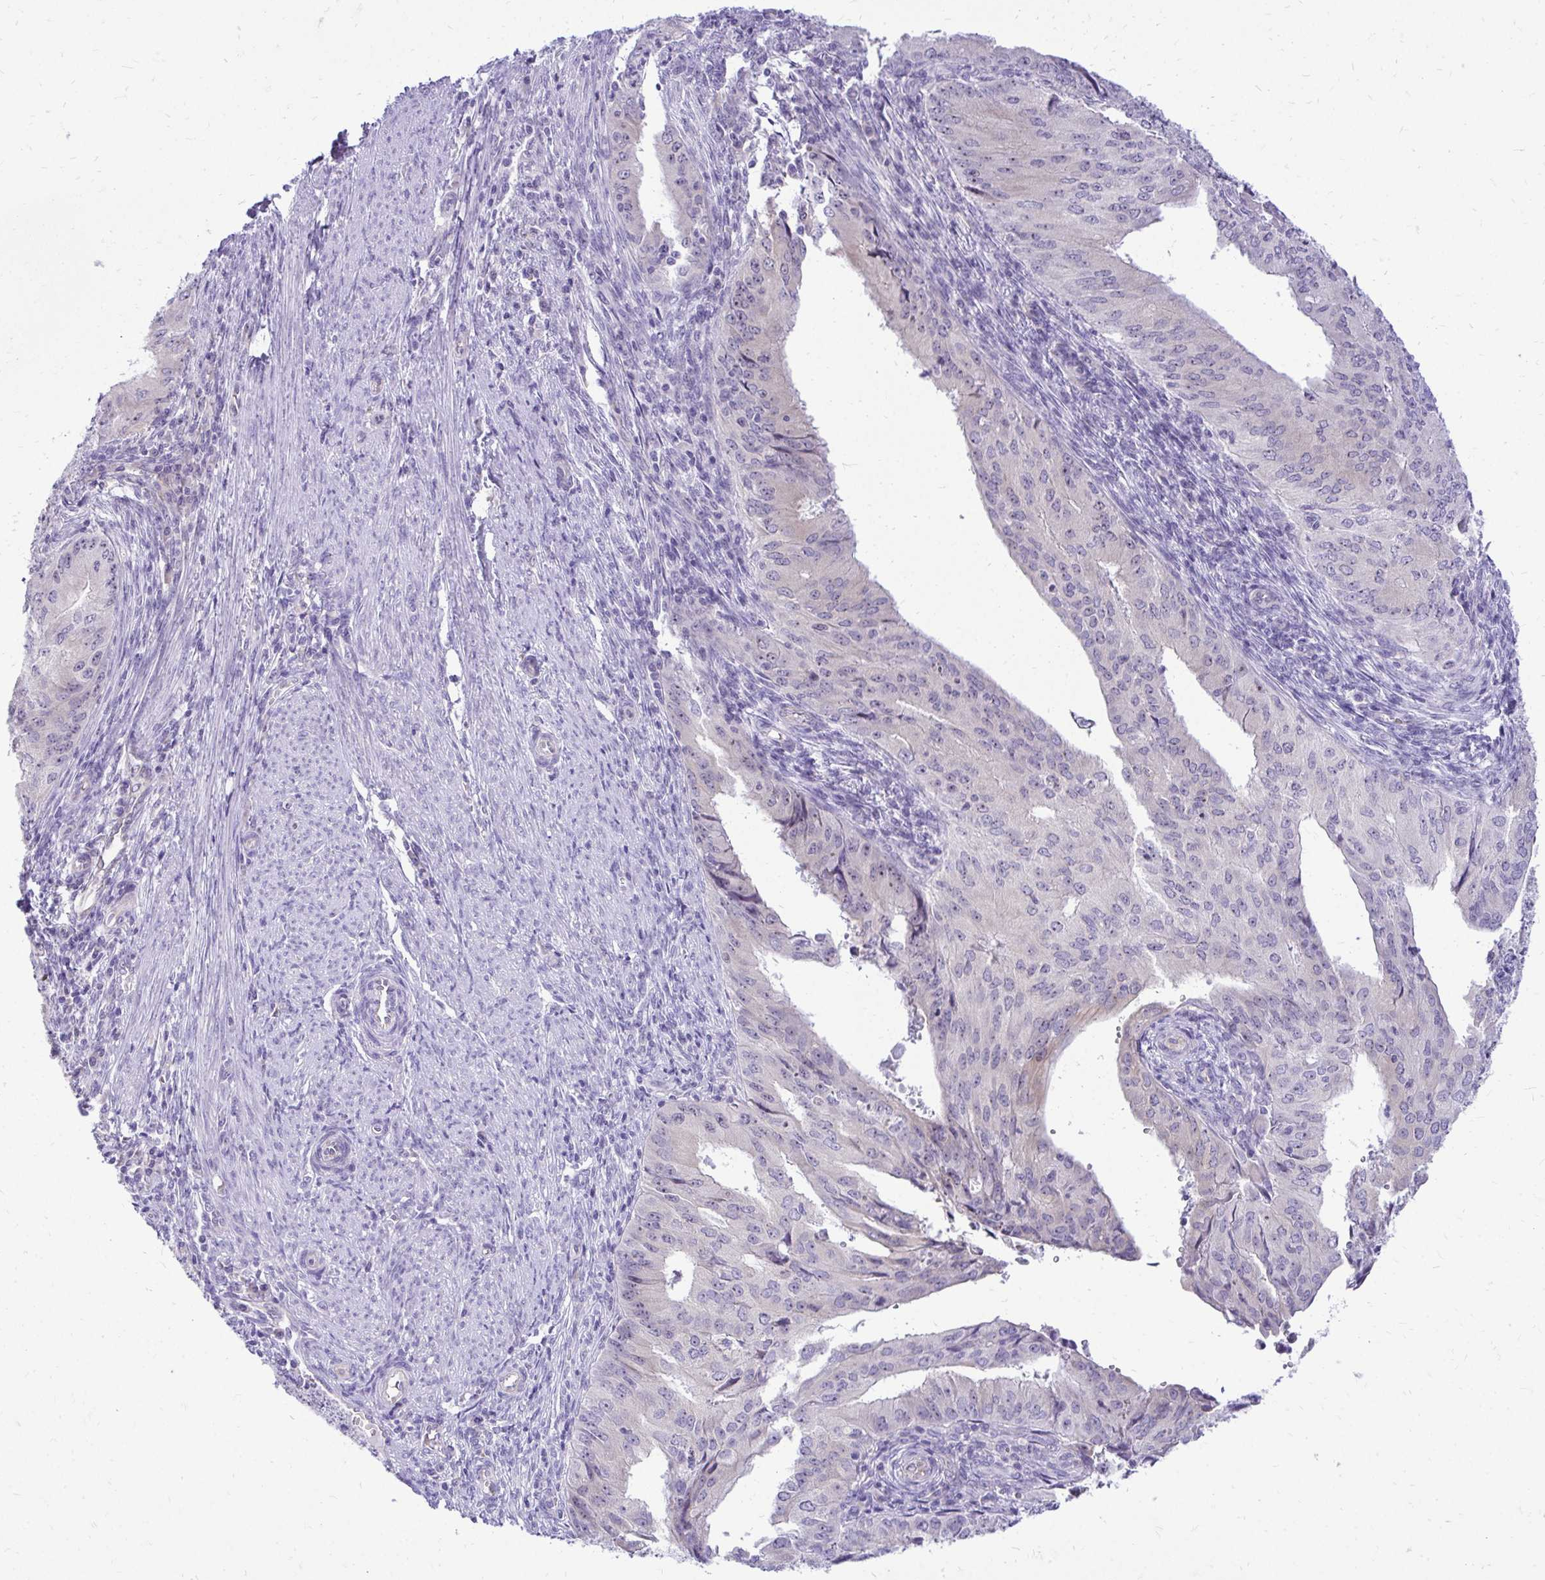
{"staining": {"intensity": "negative", "quantity": "none", "location": "none"}, "tissue": "endometrial cancer", "cell_type": "Tumor cells", "image_type": "cancer", "snomed": [{"axis": "morphology", "description": "Adenocarcinoma, NOS"}, {"axis": "topography", "description": "Endometrium"}], "caption": "Immunohistochemical staining of endometrial cancer (adenocarcinoma) shows no significant staining in tumor cells.", "gene": "NIFK", "patient": {"sex": "female", "age": 50}}